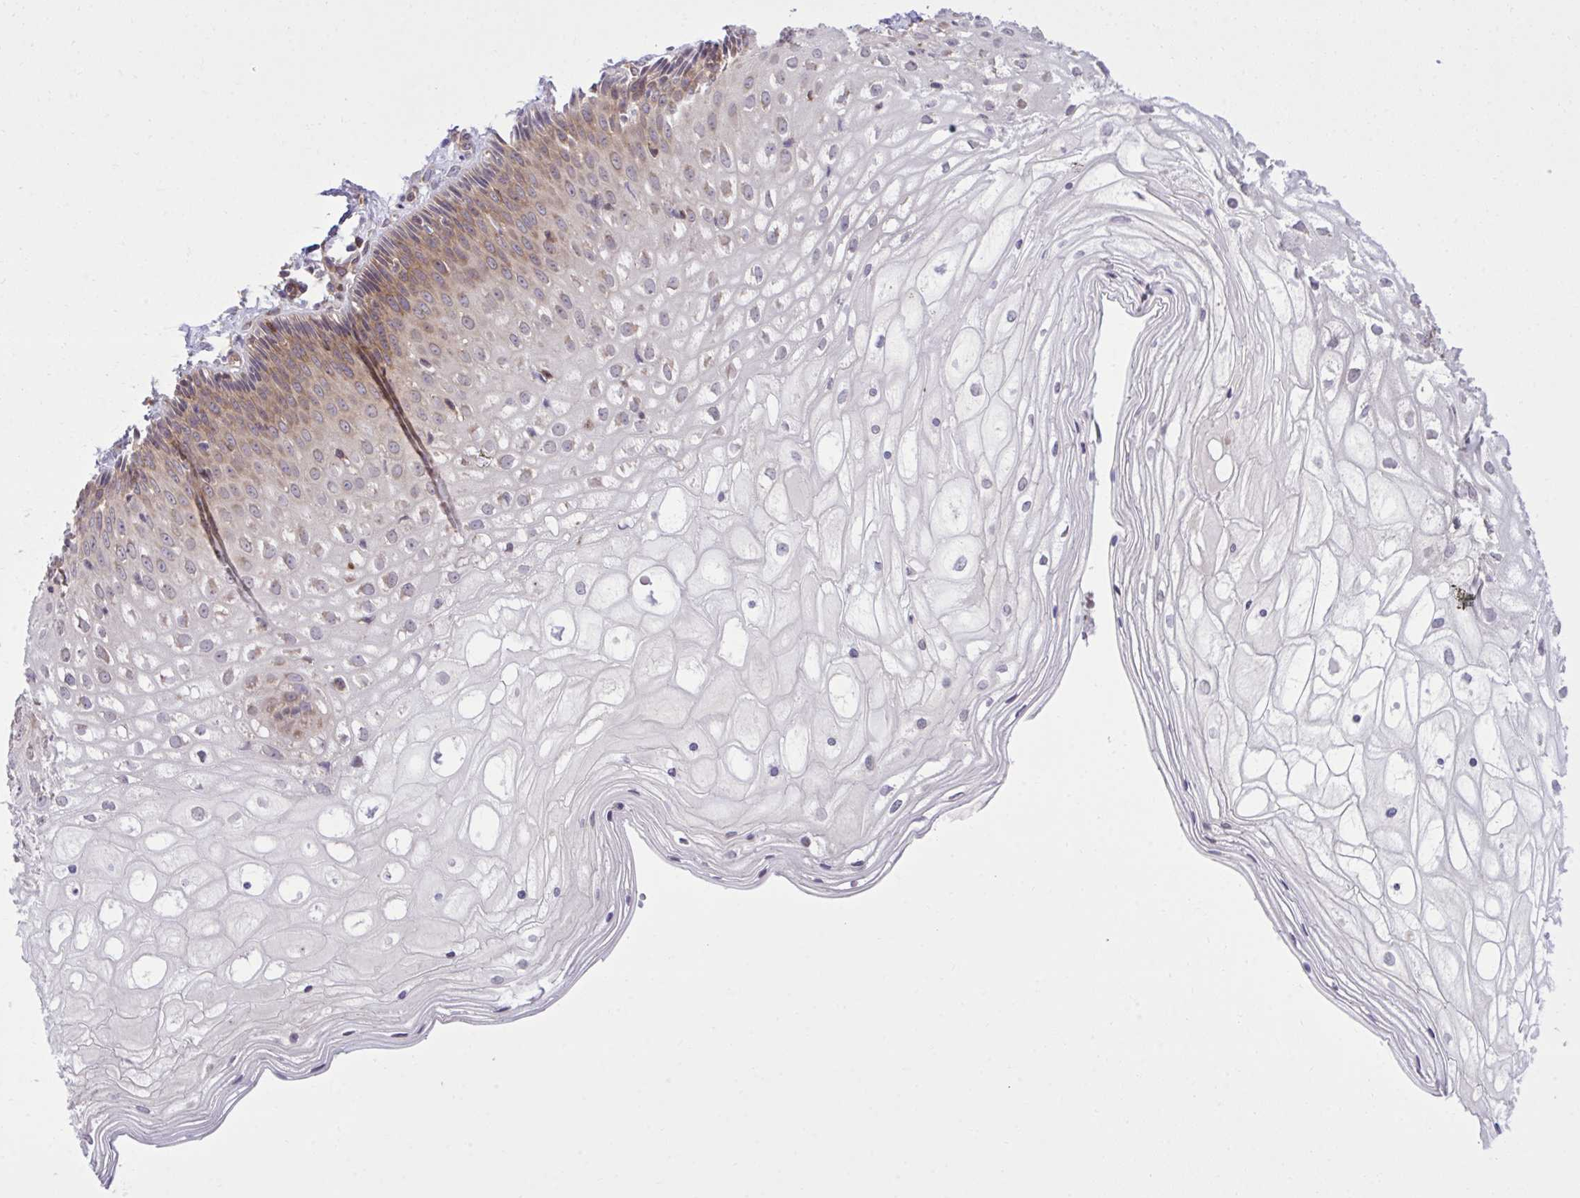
{"staining": {"intensity": "moderate", "quantity": "25%-75%", "location": "cytoplasmic/membranous"}, "tissue": "cervix", "cell_type": "Glandular cells", "image_type": "normal", "snomed": [{"axis": "morphology", "description": "Normal tissue, NOS"}, {"axis": "topography", "description": "Cervix"}], "caption": "The image shows staining of unremarkable cervix, revealing moderate cytoplasmic/membranous protein expression (brown color) within glandular cells.", "gene": "PPP5C", "patient": {"sex": "female", "age": 36}}